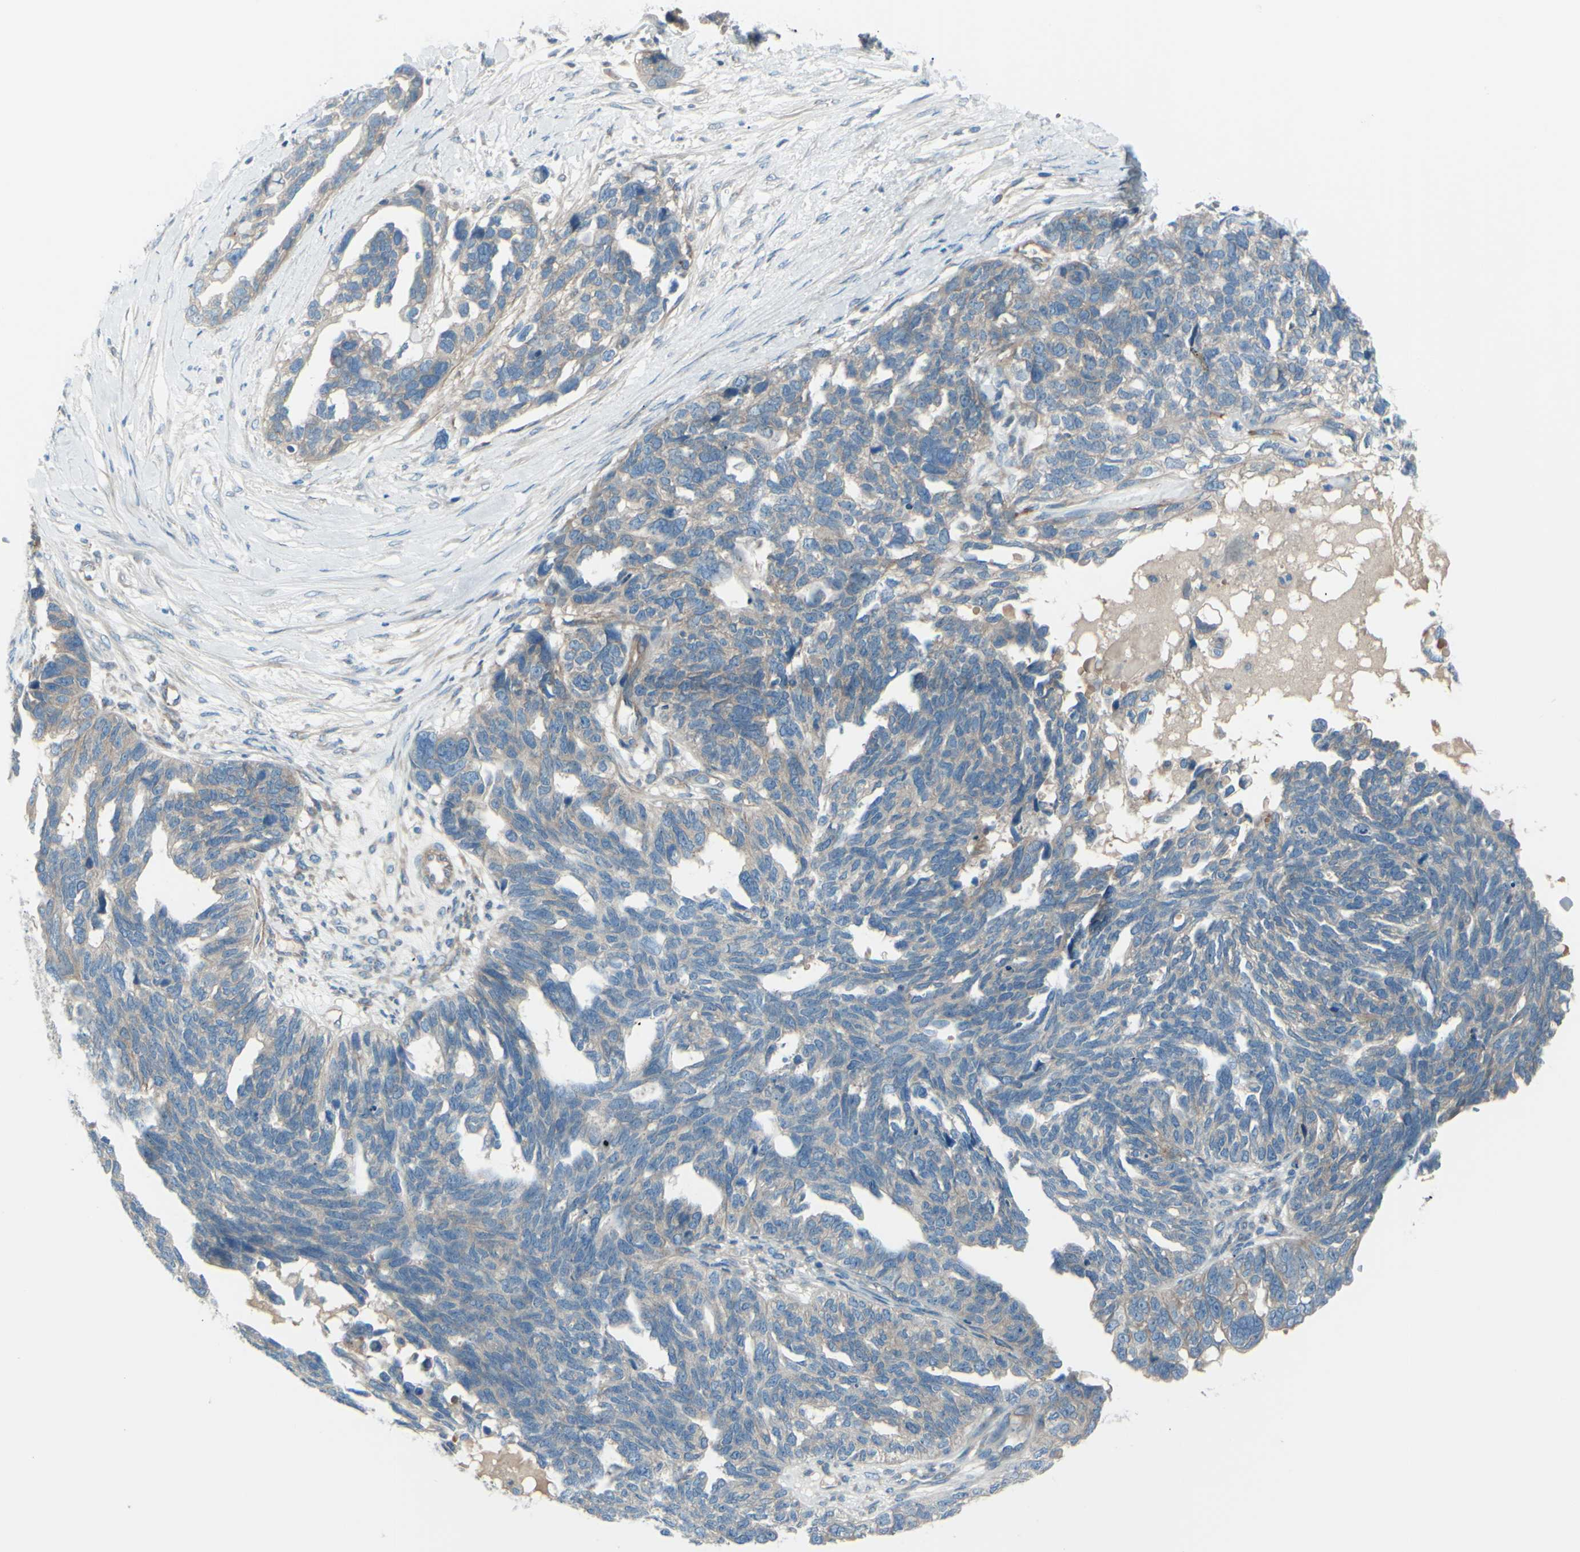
{"staining": {"intensity": "weak", "quantity": ">75%", "location": "cytoplasmic/membranous"}, "tissue": "ovarian cancer", "cell_type": "Tumor cells", "image_type": "cancer", "snomed": [{"axis": "morphology", "description": "Cystadenocarcinoma, serous, NOS"}, {"axis": "topography", "description": "Ovary"}], "caption": "A micrograph of human ovarian cancer (serous cystadenocarcinoma) stained for a protein shows weak cytoplasmic/membranous brown staining in tumor cells.", "gene": "PCDHGA2", "patient": {"sex": "female", "age": 79}}